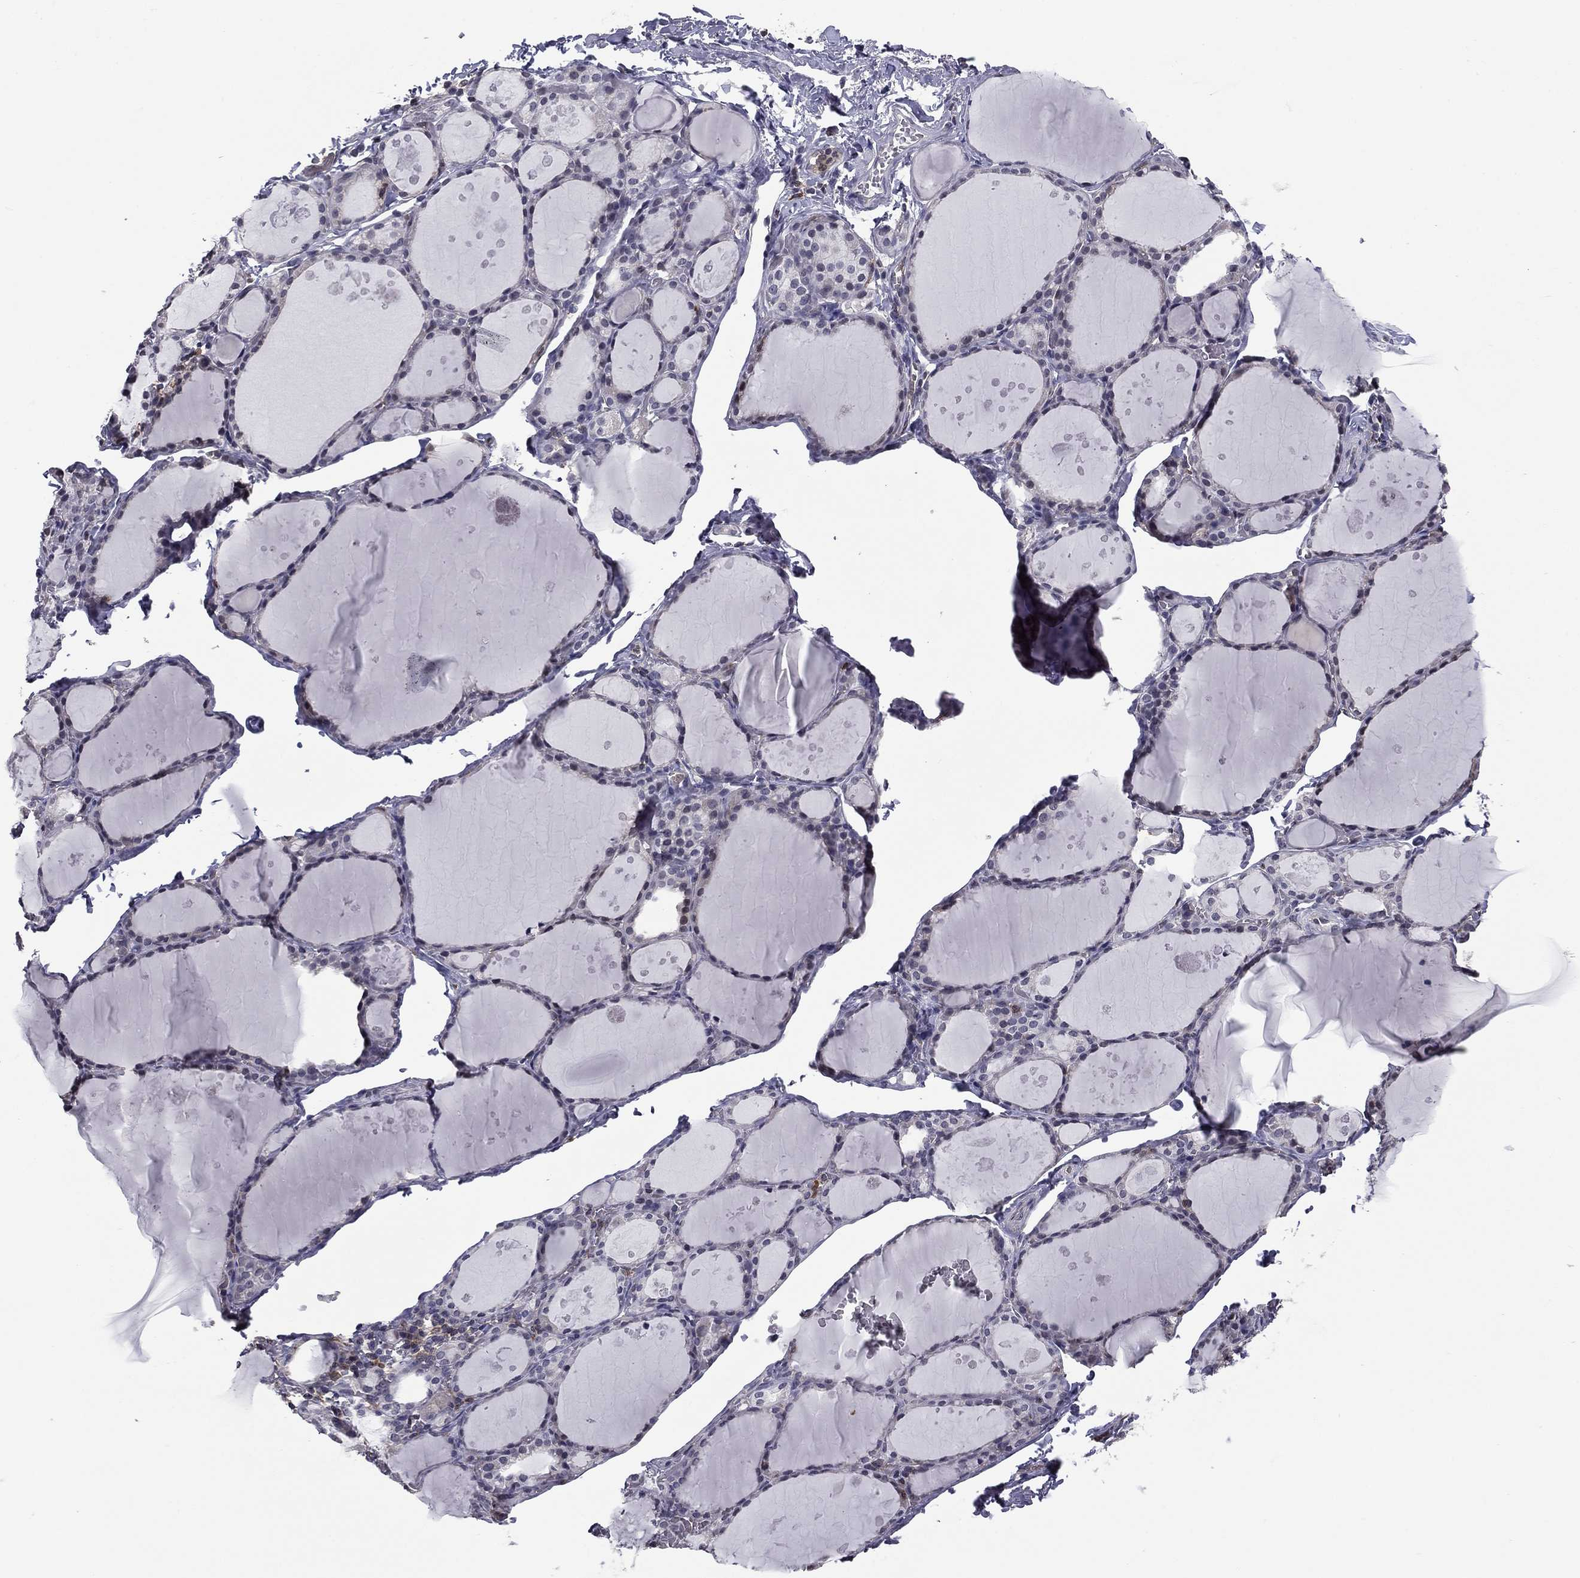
{"staining": {"intensity": "negative", "quantity": "none", "location": "none"}, "tissue": "thyroid gland", "cell_type": "Glandular cells", "image_type": "normal", "snomed": [{"axis": "morphology", "description": "Normal tissue, NOS"}, {"axis": "topography", "description": "Thyroid gland"}], "caption": "Immunohistochemistry micrograph of unremarkable thyroid gland: human thyroid gland stained with DAB (3,3'-diaminobenzidine) exhibits no significant protein staining in glandular cells. (DAB immunohistochemistry with hematoxylin counter stain).", "gene": "PLCB2", "patient": {"sex": "male", "age": 68}}